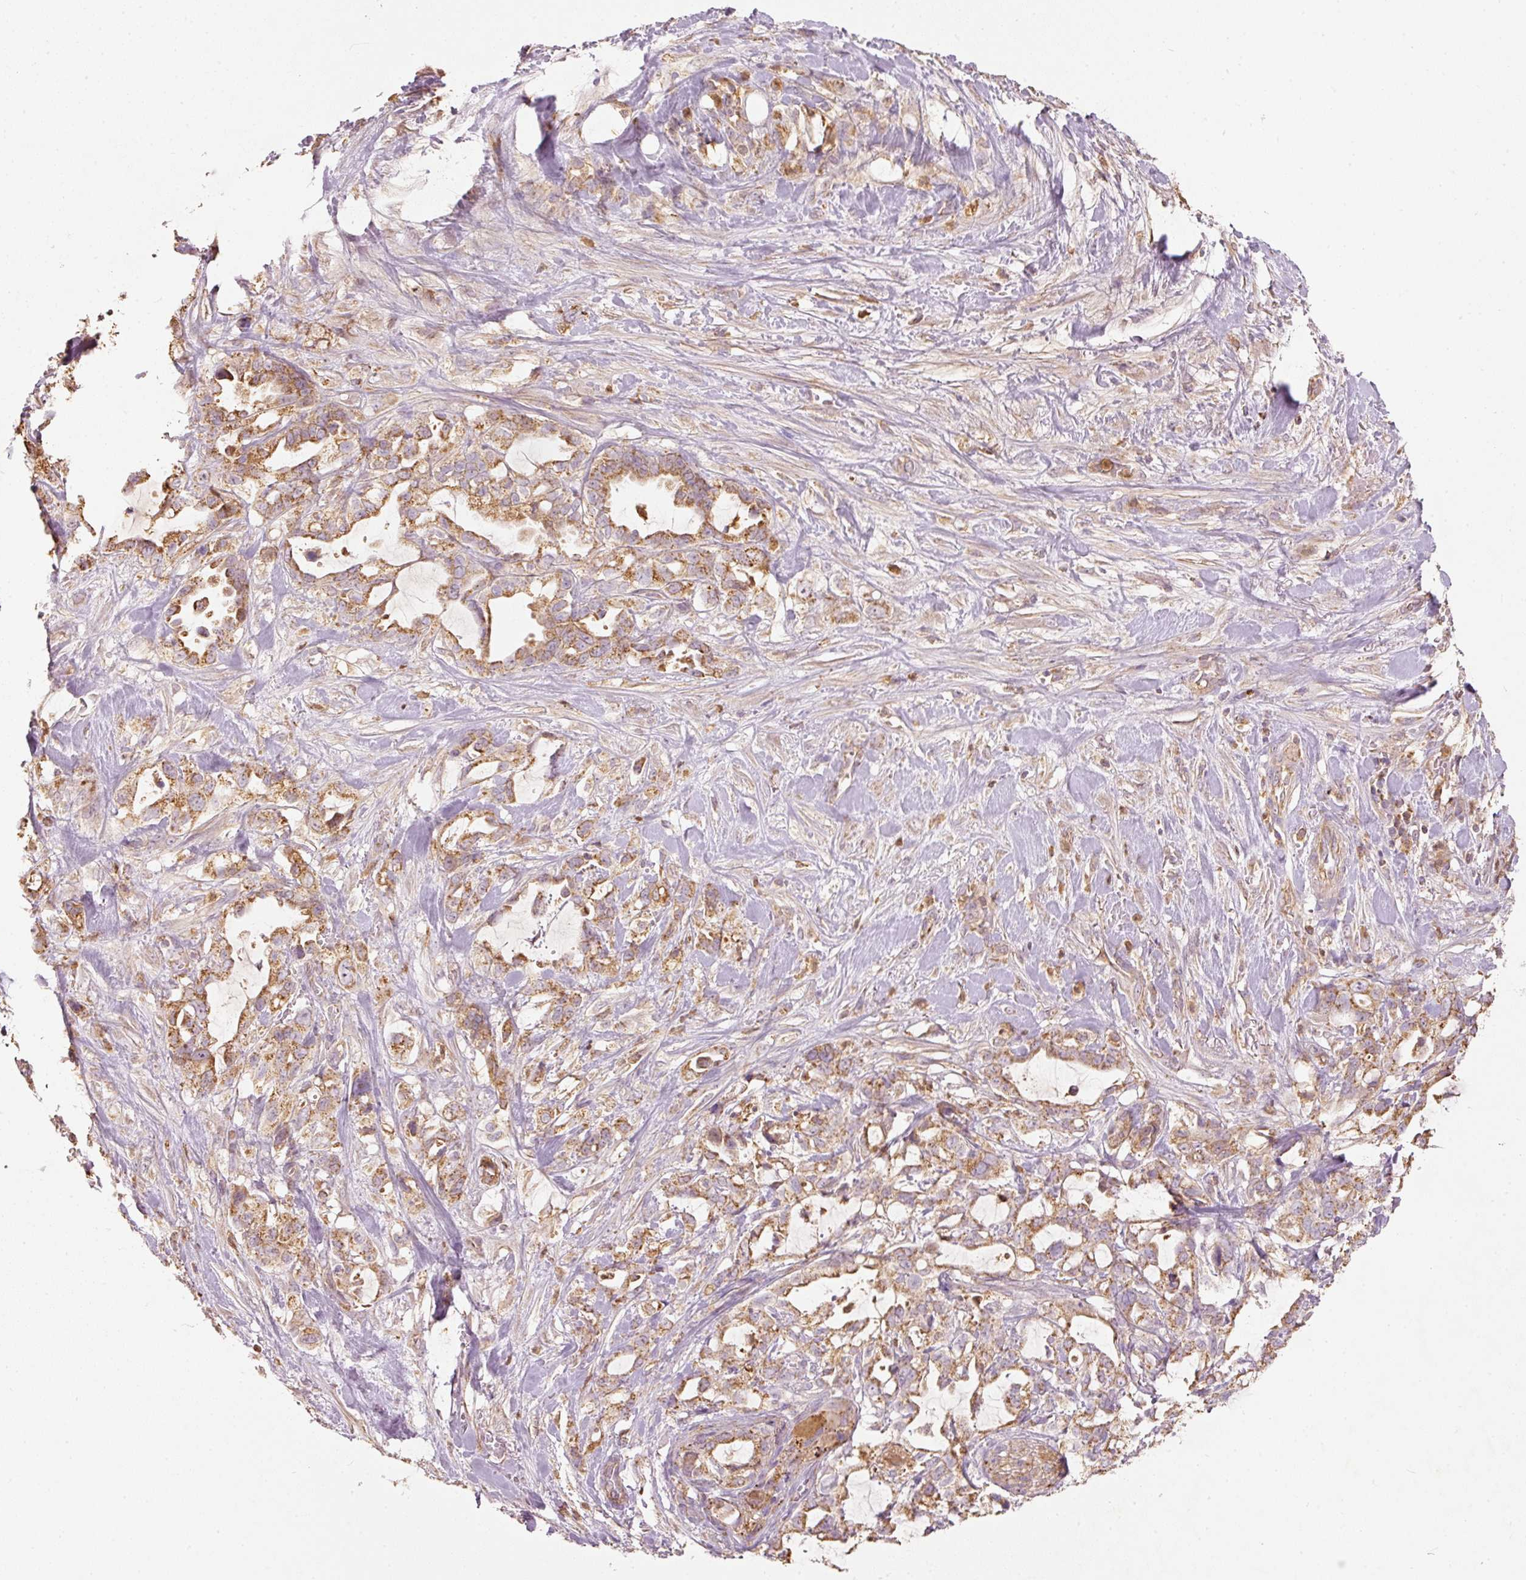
{"staining": {"intensity": "moderate", "quantity": ">75%", "location": "cytoplasmic/membranous"}, "tissue": "pancreatic cancer", "cell_type": "Tumor cells", "image_type": "cancer", "snomed": [{"axis": "morphology", "description": "Adenocarcinoma, NOS"}, {"axis": "topography", "description": "Pancreas"}], "caption": "Immunohistochemistry of adenocarcinoma (pancreatic) demonstrates medium levels of moderate cytoplasmic/membranous positivity in about >75% of tumor cells.", "gene": "PSENEN", "patient": {"sex": "female", "age": 61}}